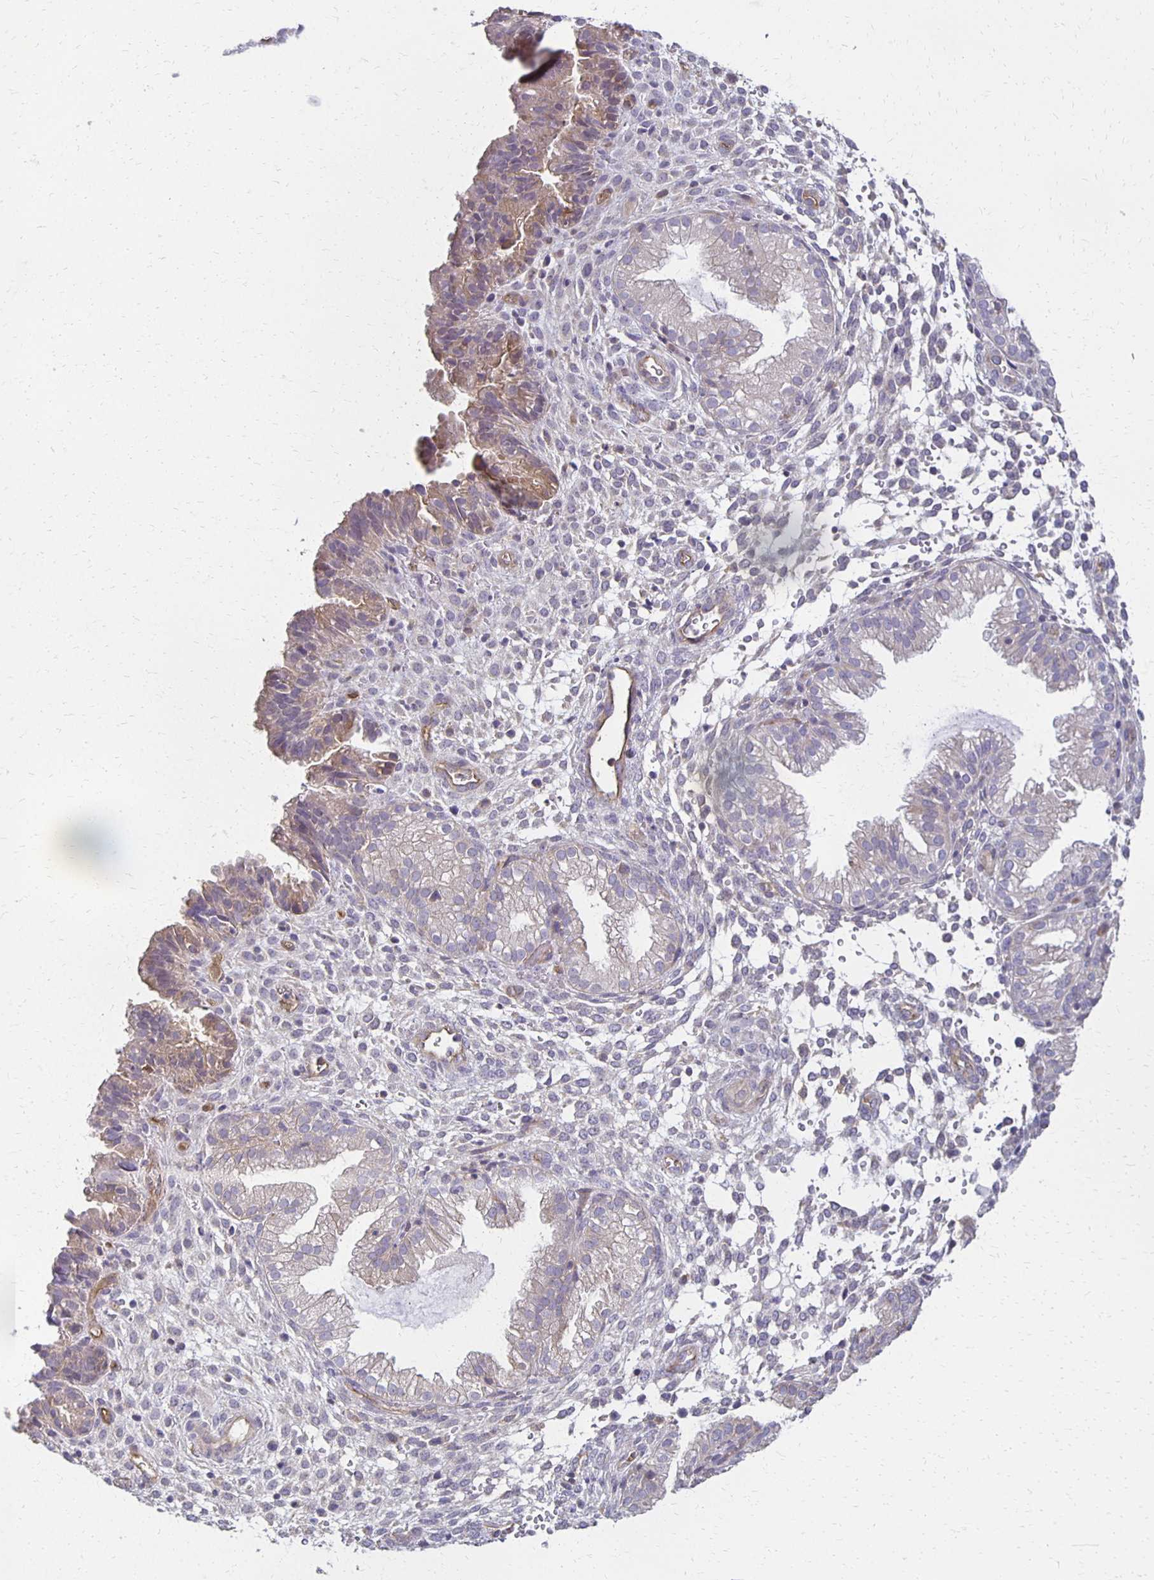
{"staining": {"intensity": "negative", "quantity": "none", "location": "none"}, "tissue": "endometrium", "cell_type": "Cells in endometrial stroma", "image_type": "normal", "snomed": [{"axis": "morphology", "description": "Normal tissue, NOS"}, {"axis": "topography", "description": "Endometrium"}], "caption": "DAB (3,3'-diaminobenzidine) immunohistochemical staining of normal human endometrium displays no significant positivity in cells in endometrial stroma. (DAB (3,3'-diaminobenzidine) immunohistochemistry (IHC) visualized using brightfield microscopy, high magnification).", "gene": "GPX4", "patient": {"sex": "female", "age": 33}}